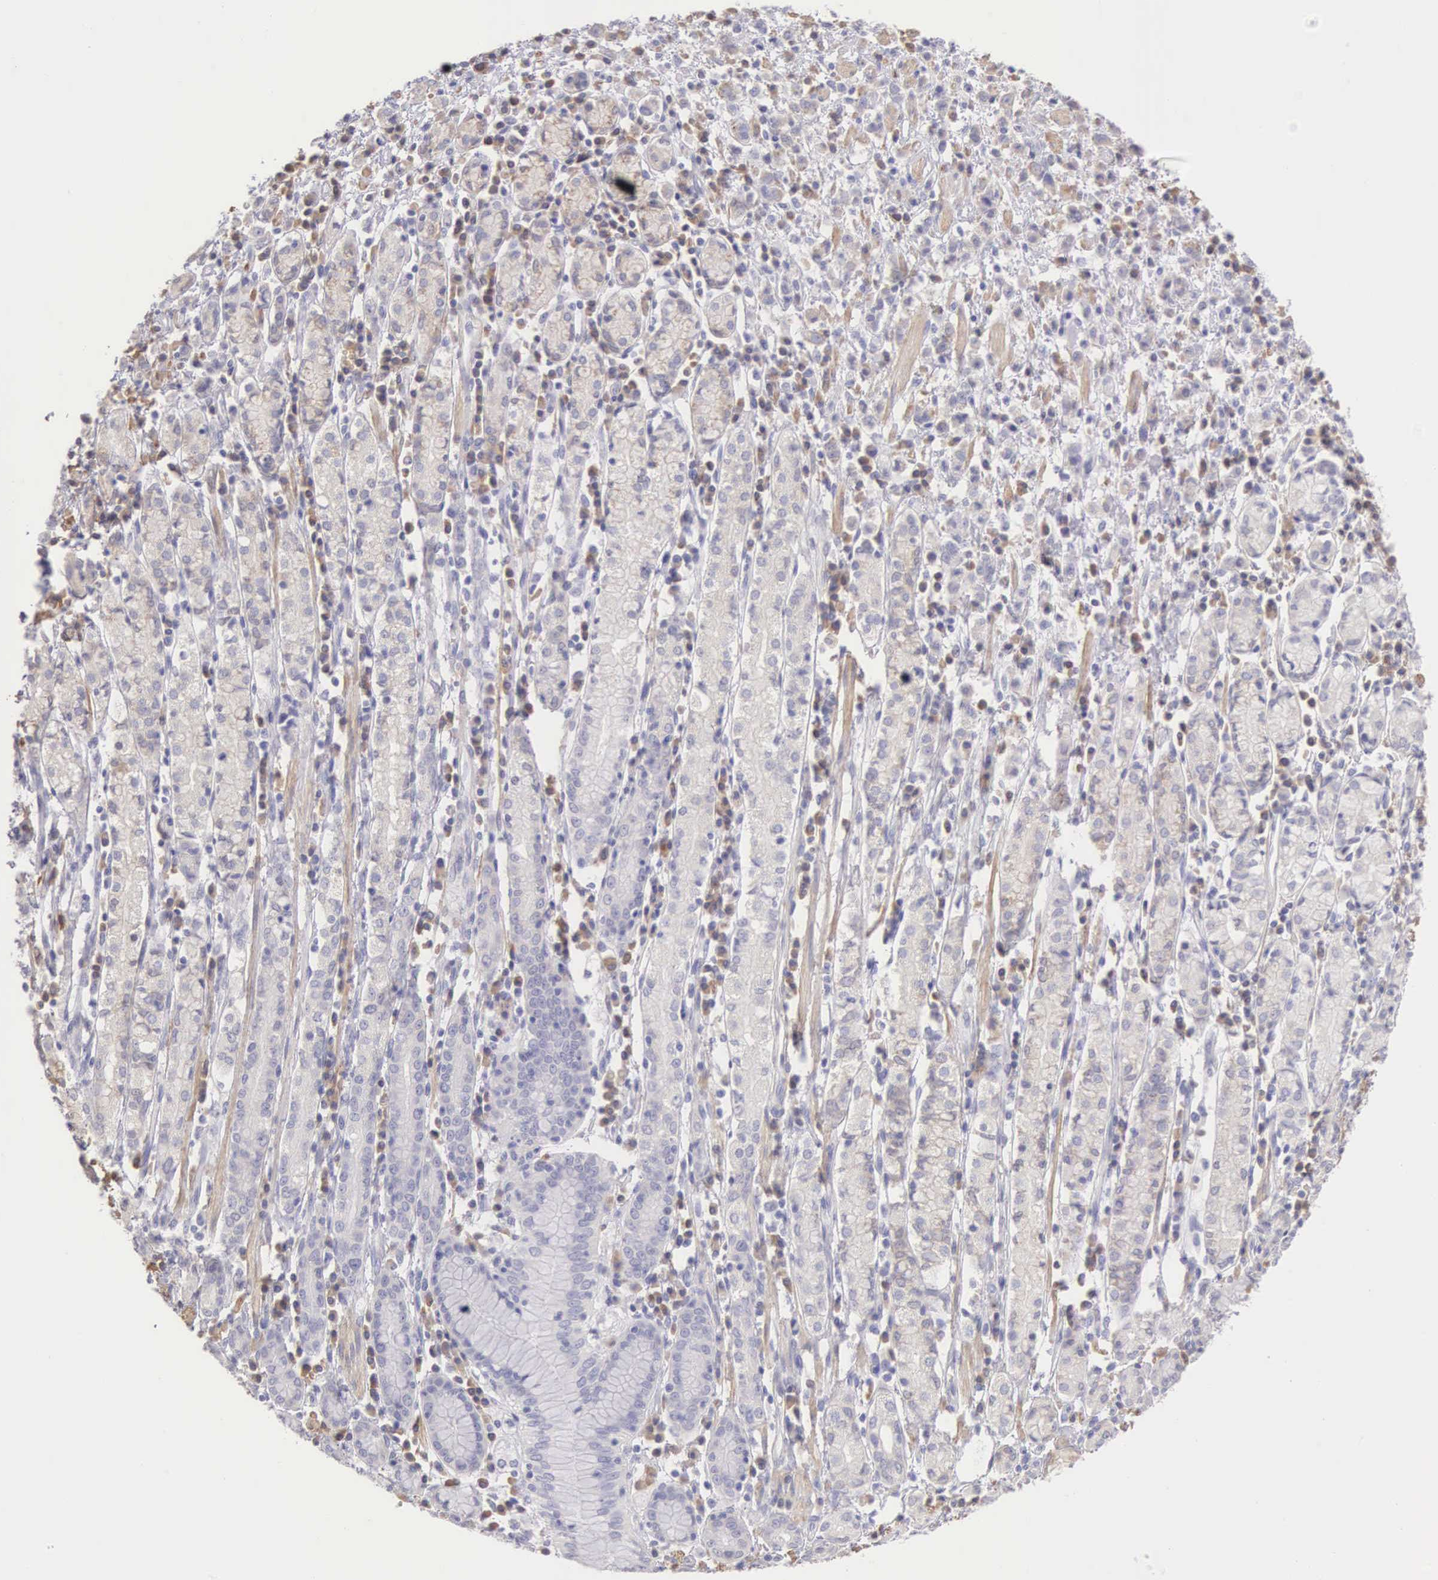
{"staining": {"intensity": "weak", "quantity": "25%-75%", "location": "cytoplasmic/membranous"}, "tissue": "stomach cancer", "cell_type": "Tumor cells", "image_type": "cancer", "snomed": [{"axis": "morphology", "description": "Adenocarcinoma, NOS"}, {"axis": "topography", "description": "Stomach, lower"}], "caption": "Protein expression analysis of human stomach adenocarcinoma reveals weak cytoplasmic/membranous expression in approximately 25%-75% of tumor cells. (brown staining indicates protein expression, while blue staining denotes nuclei).", "gene": "ARFGAP3", "patient": {"sex": "male", "age": 88}}